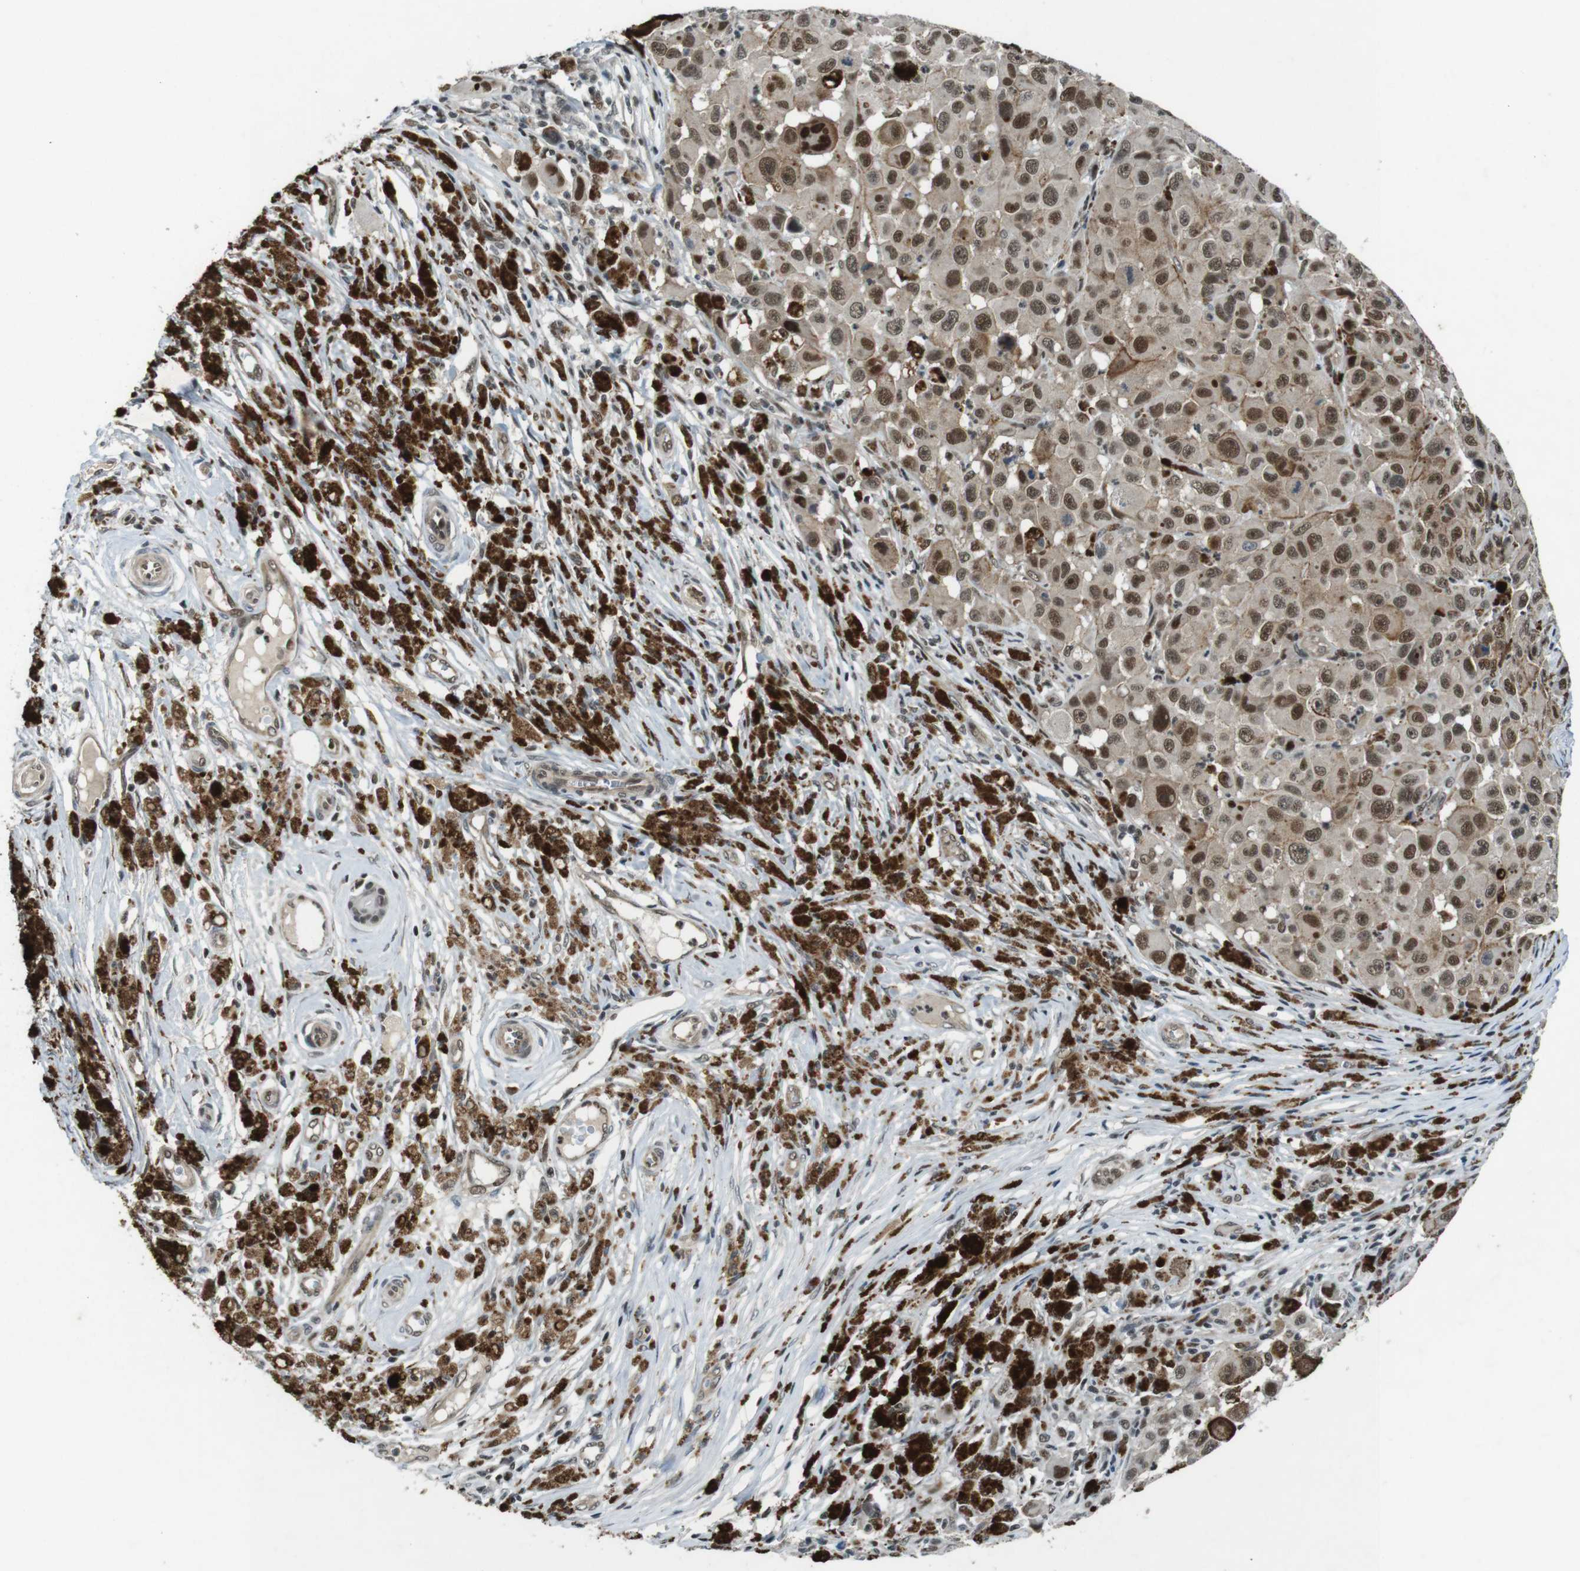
{"staining": {"intensity": "moderate", "quantity": ">75%", "location": "nuclear"}, "tissue": "melanoma", "cell_type": "Tumor cells", "image_type": "cancer", "snomed": [{"axis": "morphology", "description": "Malignant melanoma, NOS"}, {"axis": "topography", "description": "Skin"}], "caption": "Tumor cells reveal moderate nuclear staining in approximately >75% of cells in malignant melanoma.", "gene": "MAPKAPK5", "patient": {"sex": "male", "age": 96}}